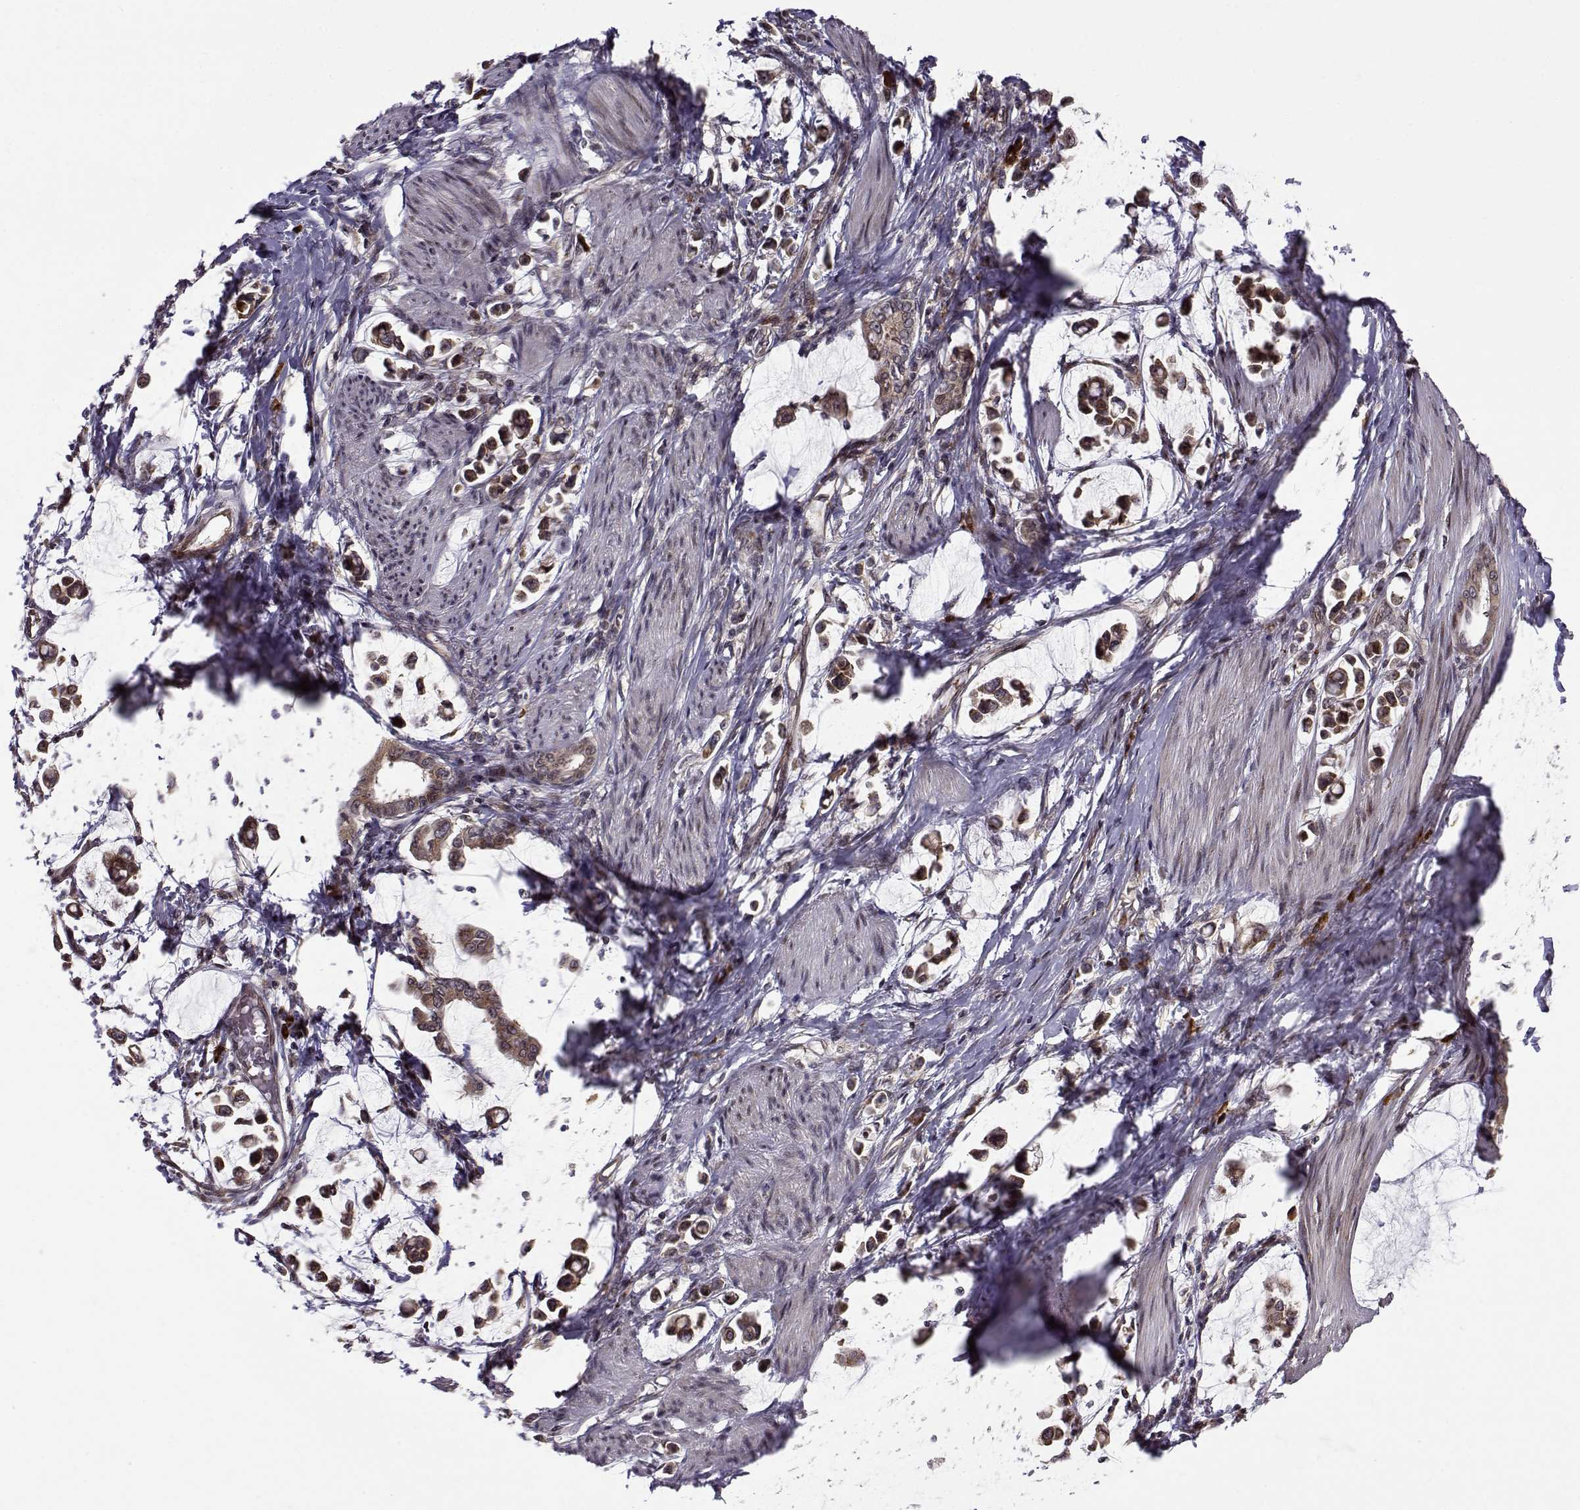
{"staining": {"intensity": "moderate", "quantity": ">75%", "location": "cytoplasmic/membranous"}, "tissue": "stomach cancer", "cell_type": "Tumor cells", "image_type": "cancer", "snomed": [{"axis": "morphology", "description": "Adenocarcinoma, NOS"}, {"axis": "topography", "description": "Stomach"}], "caption": "Stomach adenocarcinoma was stained to show a protein in brown. There is medium levels of moderate cytoplasmic/membranous staining in about >75% of tumor cells.", "gene": "RPL31", "patient": {"sex": "male", "age": 82}}